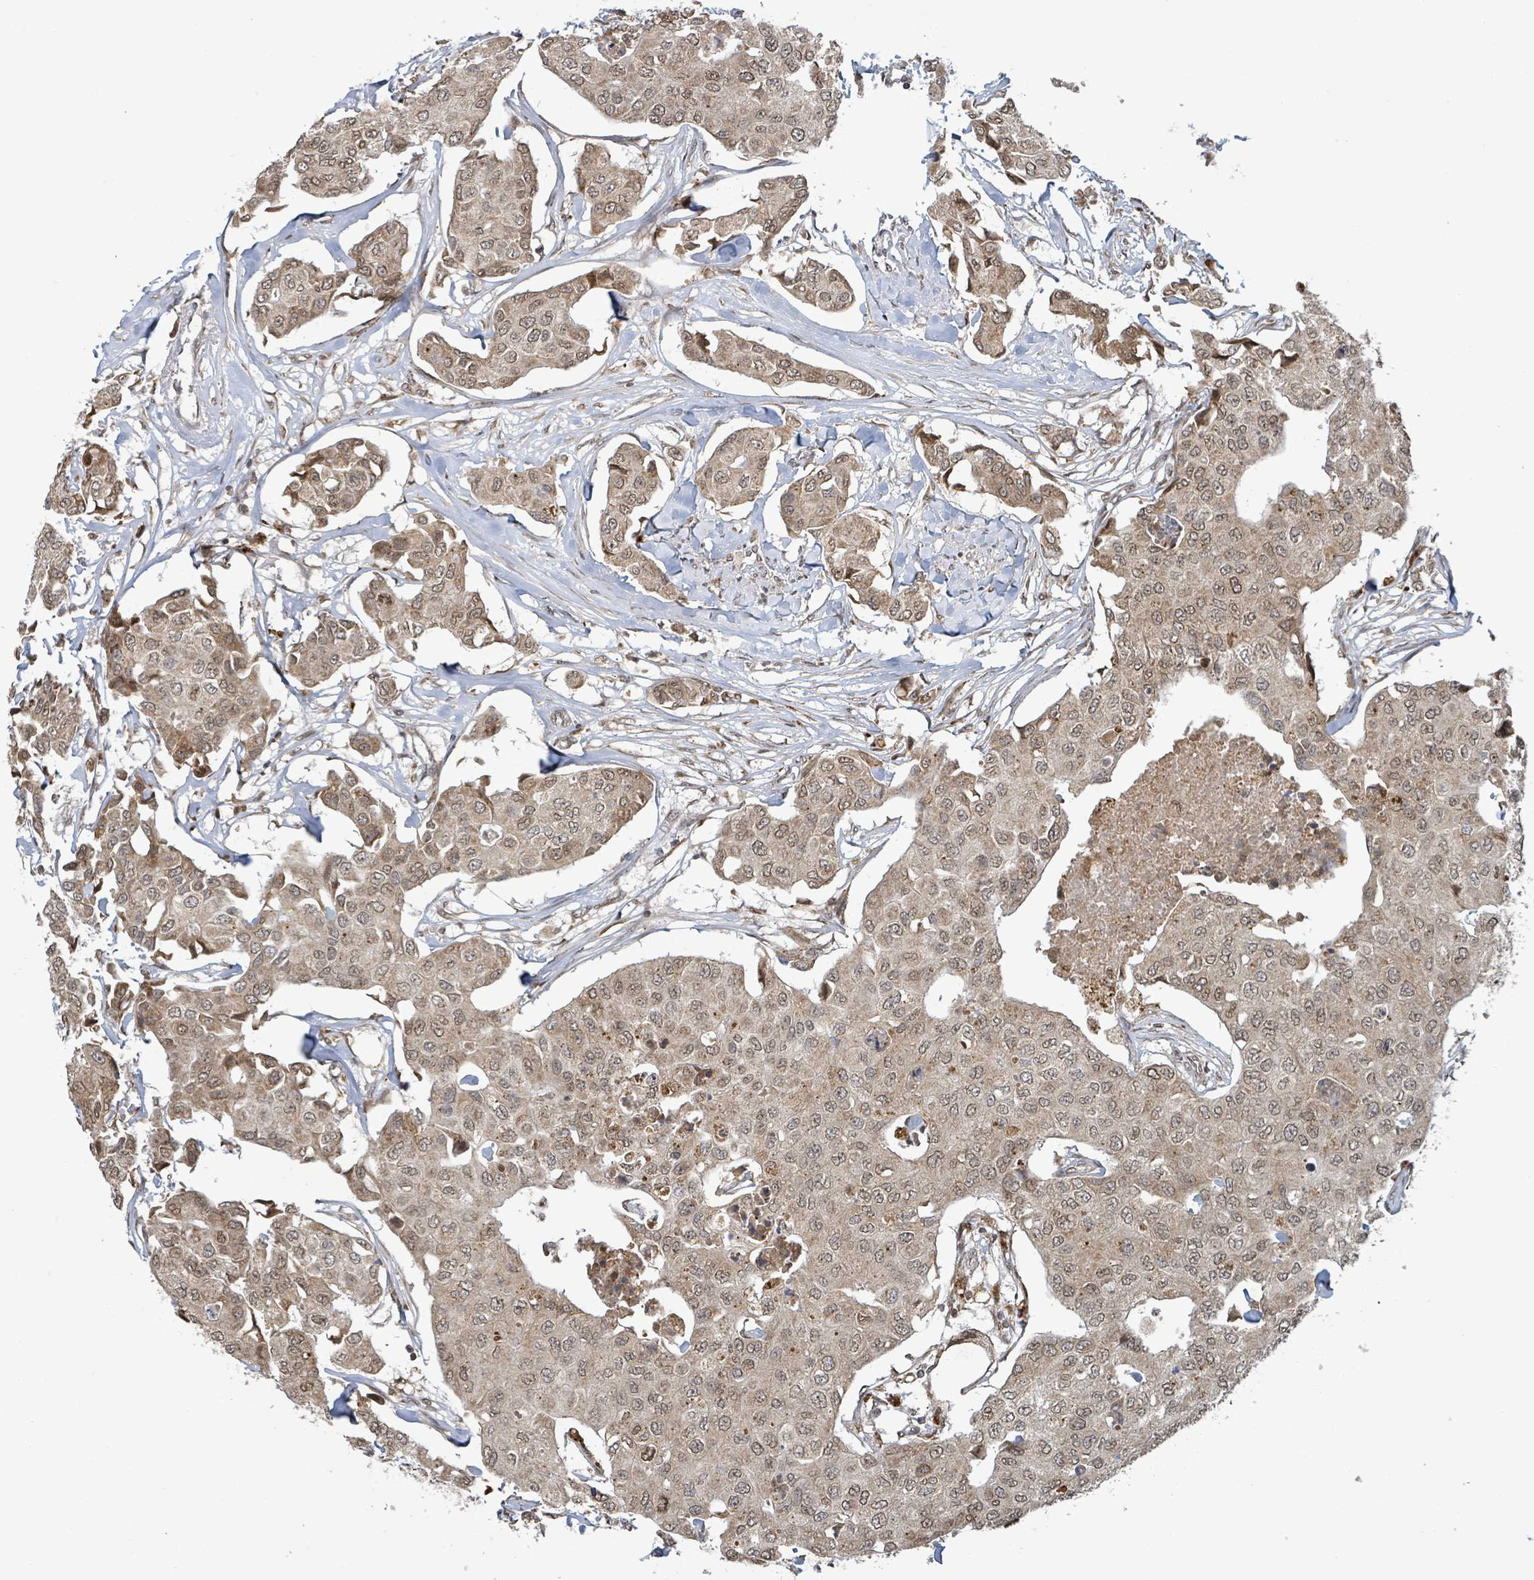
{"staining": {"intensity": "moderate", "quantity": ">75%", "location": "nuclear"}, "tissue": "breast cancer", "cell_type": "Tumor cells", "image_type": "cancer", "snomed": [{"axis": "morphology", "description": "Duct carcinoma"}, {"axis": "topography", "description": "Breast"}, {"axis": "topography", "description": "Lymph node"}], "caption": "Moderate nuclear positivity is appreciated in about >75% of tumor cells in breast cancer (infiltrating ductal carcinoma). (IHC, brightfield microscopy, high magnification).", "gene": "SBF2", "patient": {"sex": "female", "age": 80}}